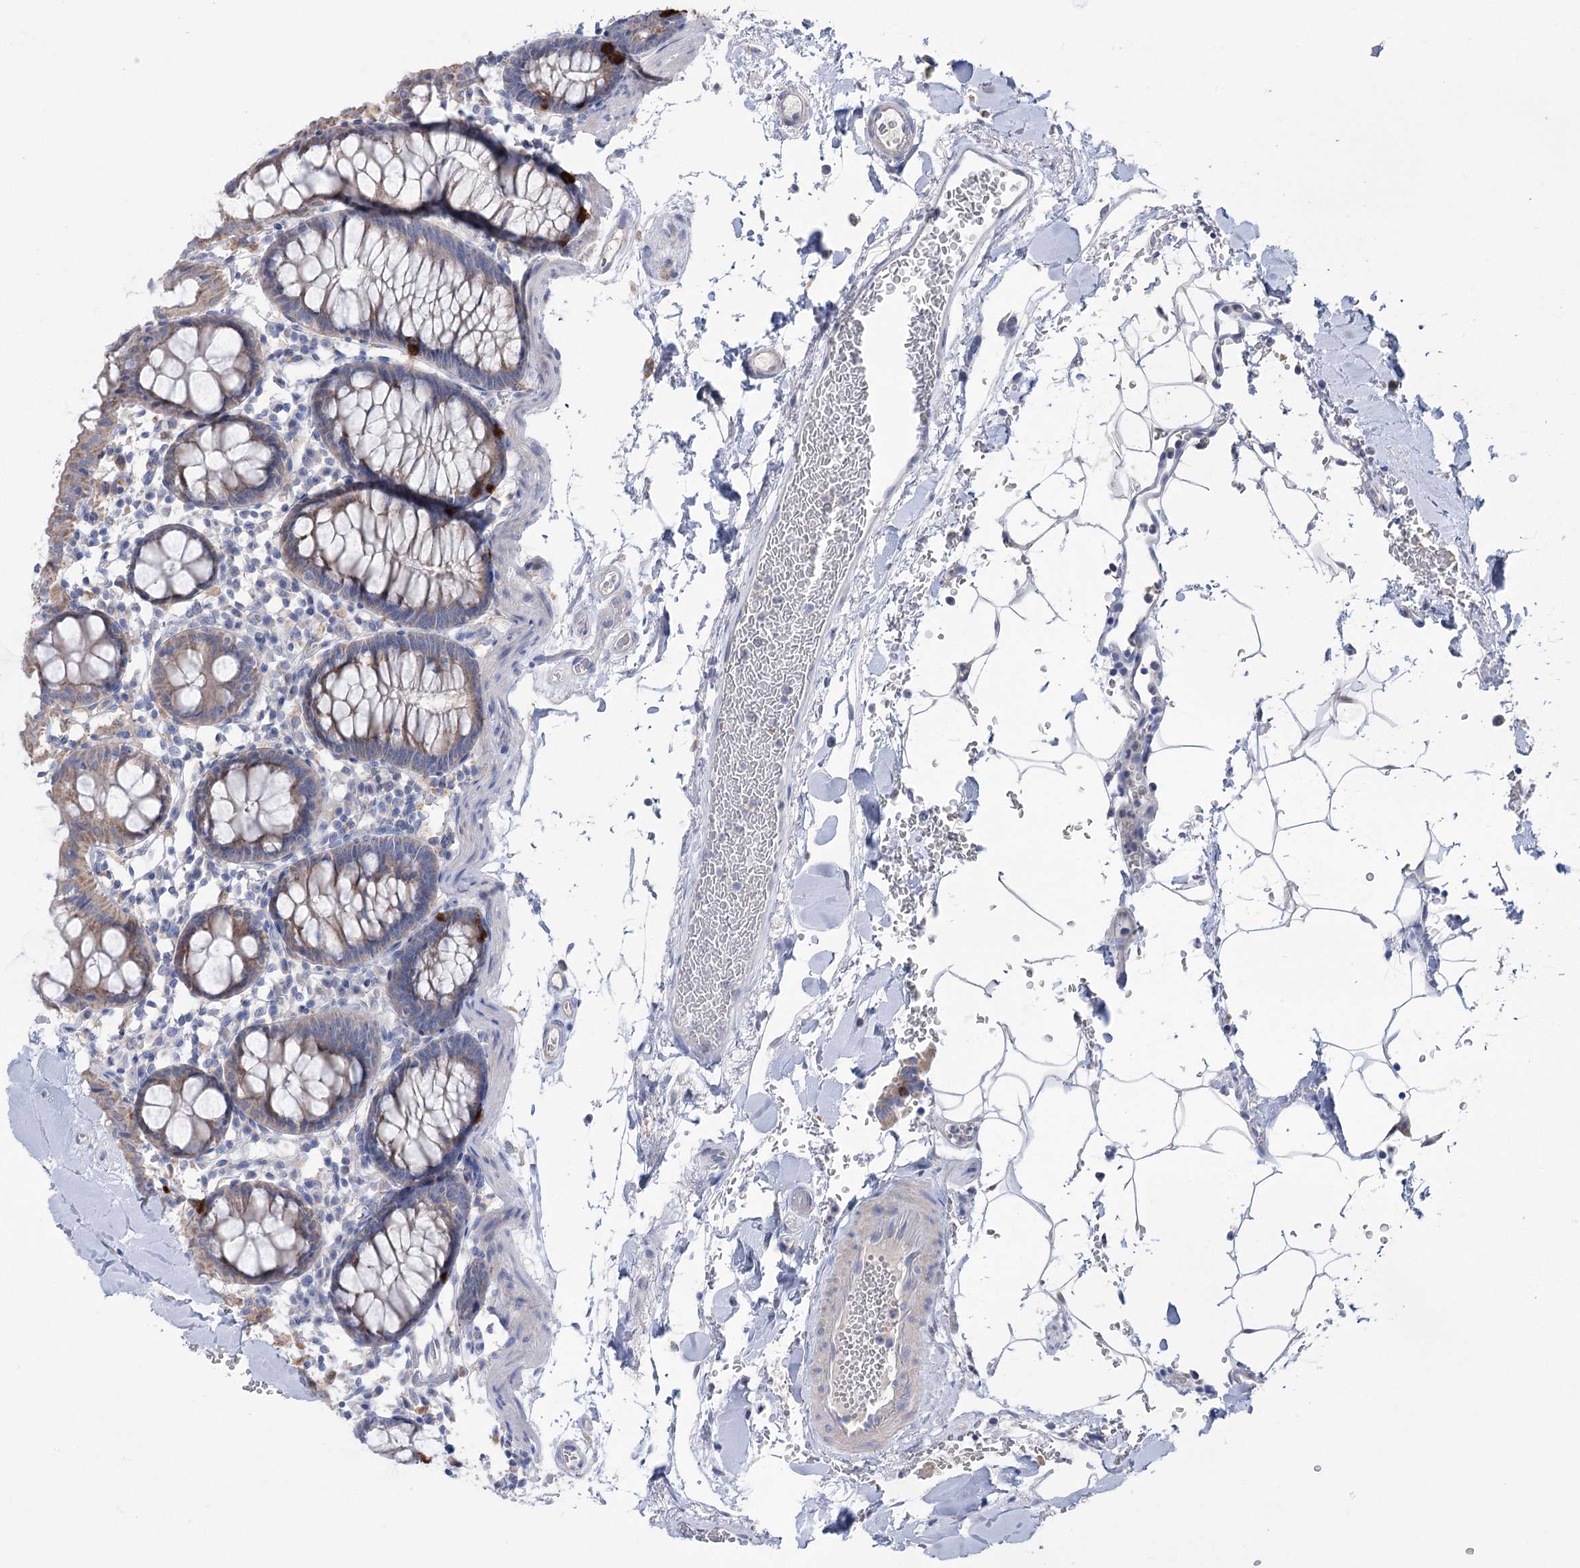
{"staining": {"intensity": "negative", "quantity": "none", "location": "none"}, "tissue": "colon", "cell_type": "Endothelial cells", "image_type": "normal", "snomed": [{"axis": "morphology", "description": "Normal tissue, NOS"}, {"axis": "topography", "description": "Colon"}], "caption": "DAB immunohistochemical staining of benign colon shows no significant expression in endothelial cells.", "gene": "MTCH2", "patient": {"sex": "male", "age": 75}}